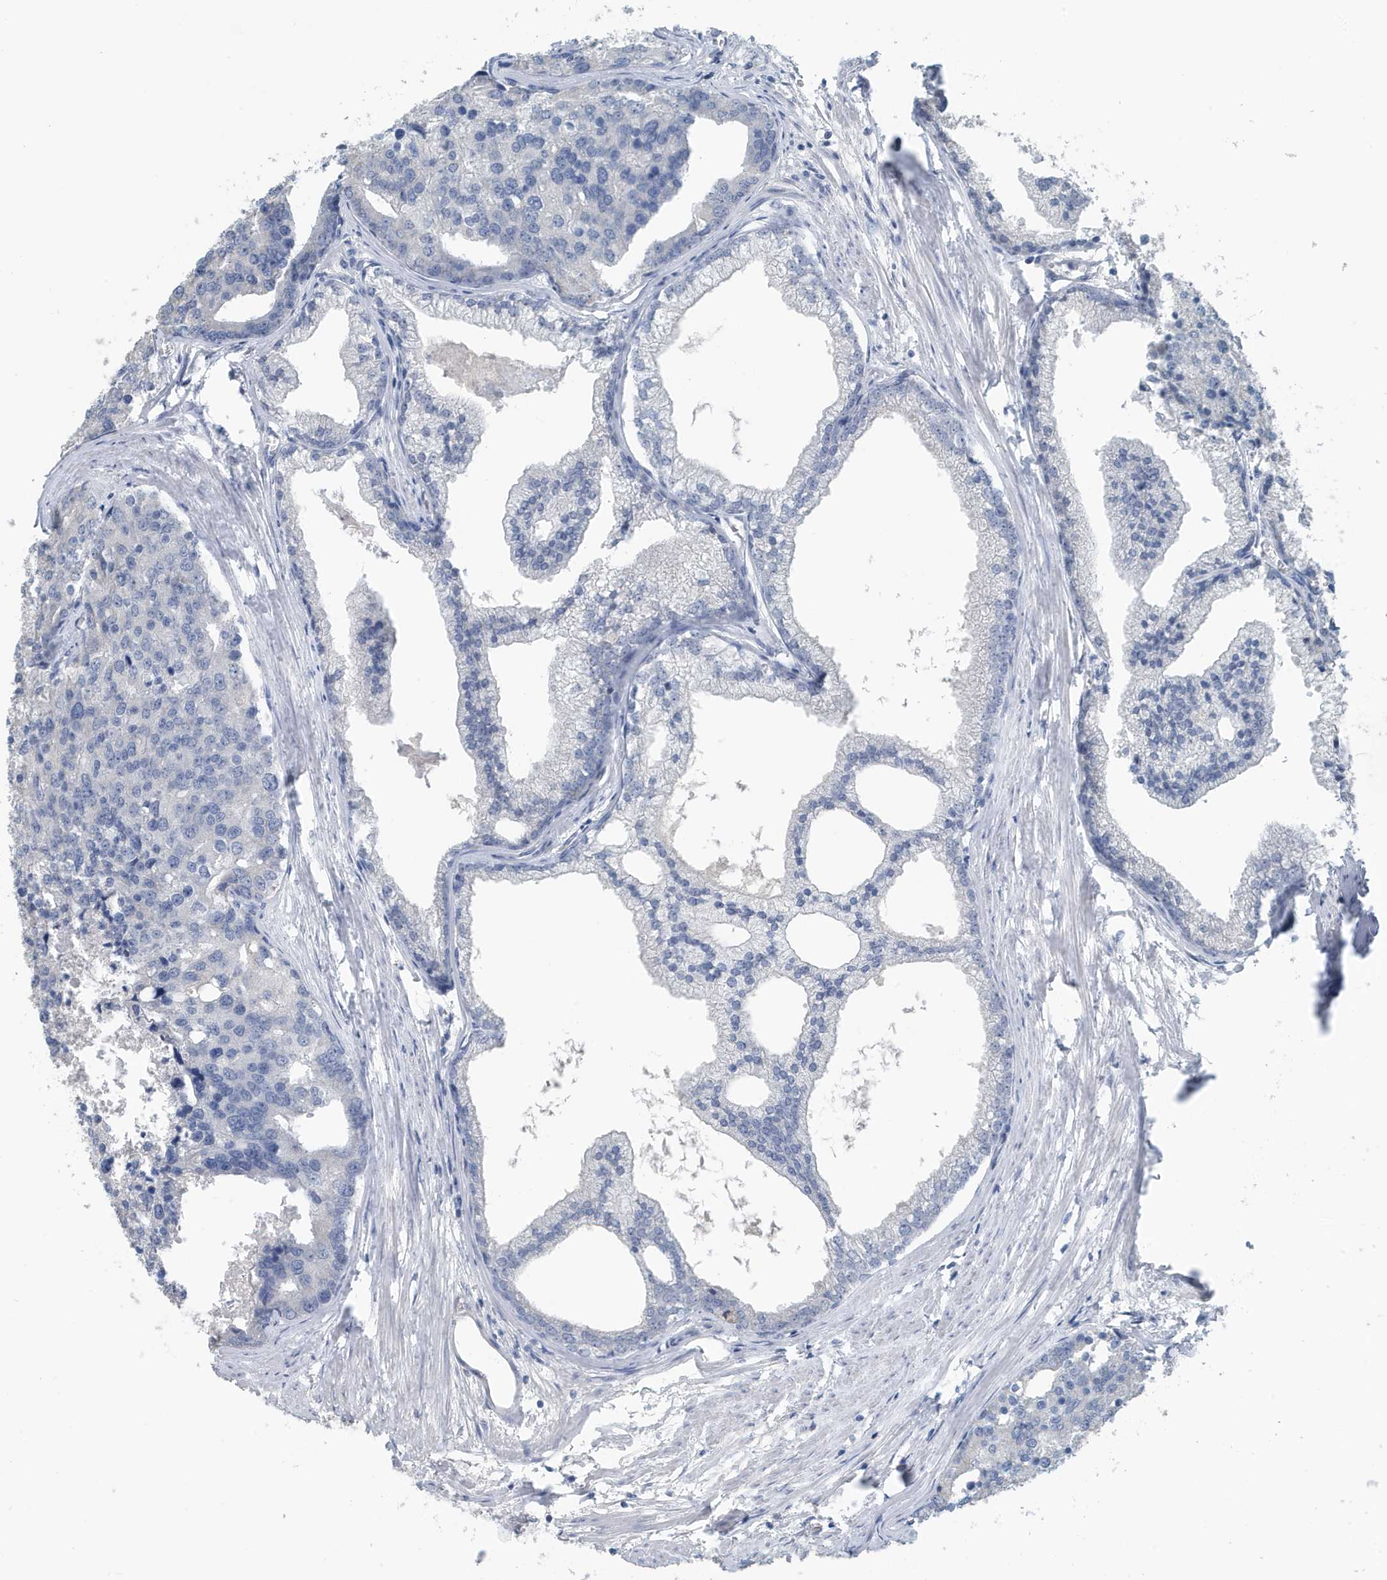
{"staining": {"intensity": "negative", "quantity": "none", "location": "none"}, "tissue": "prostate cancer", "cell_type": "Tumor cells", "image_type": "cancer", "snomed": [{"axis": "morphology", "description": "Adenocarcinoma, High grade"}, {"axis": "topography", "description": "Prostate"}], "caption": "This histopathology image is of prostate high-grade adenocarcinoma stained with IHC to label a protein in brown with the nuclei are counter-stained blue. There is no staining in tumor cells.", "gene": "UGT2B4", "patient": {"sex": "male", "age": 50}}